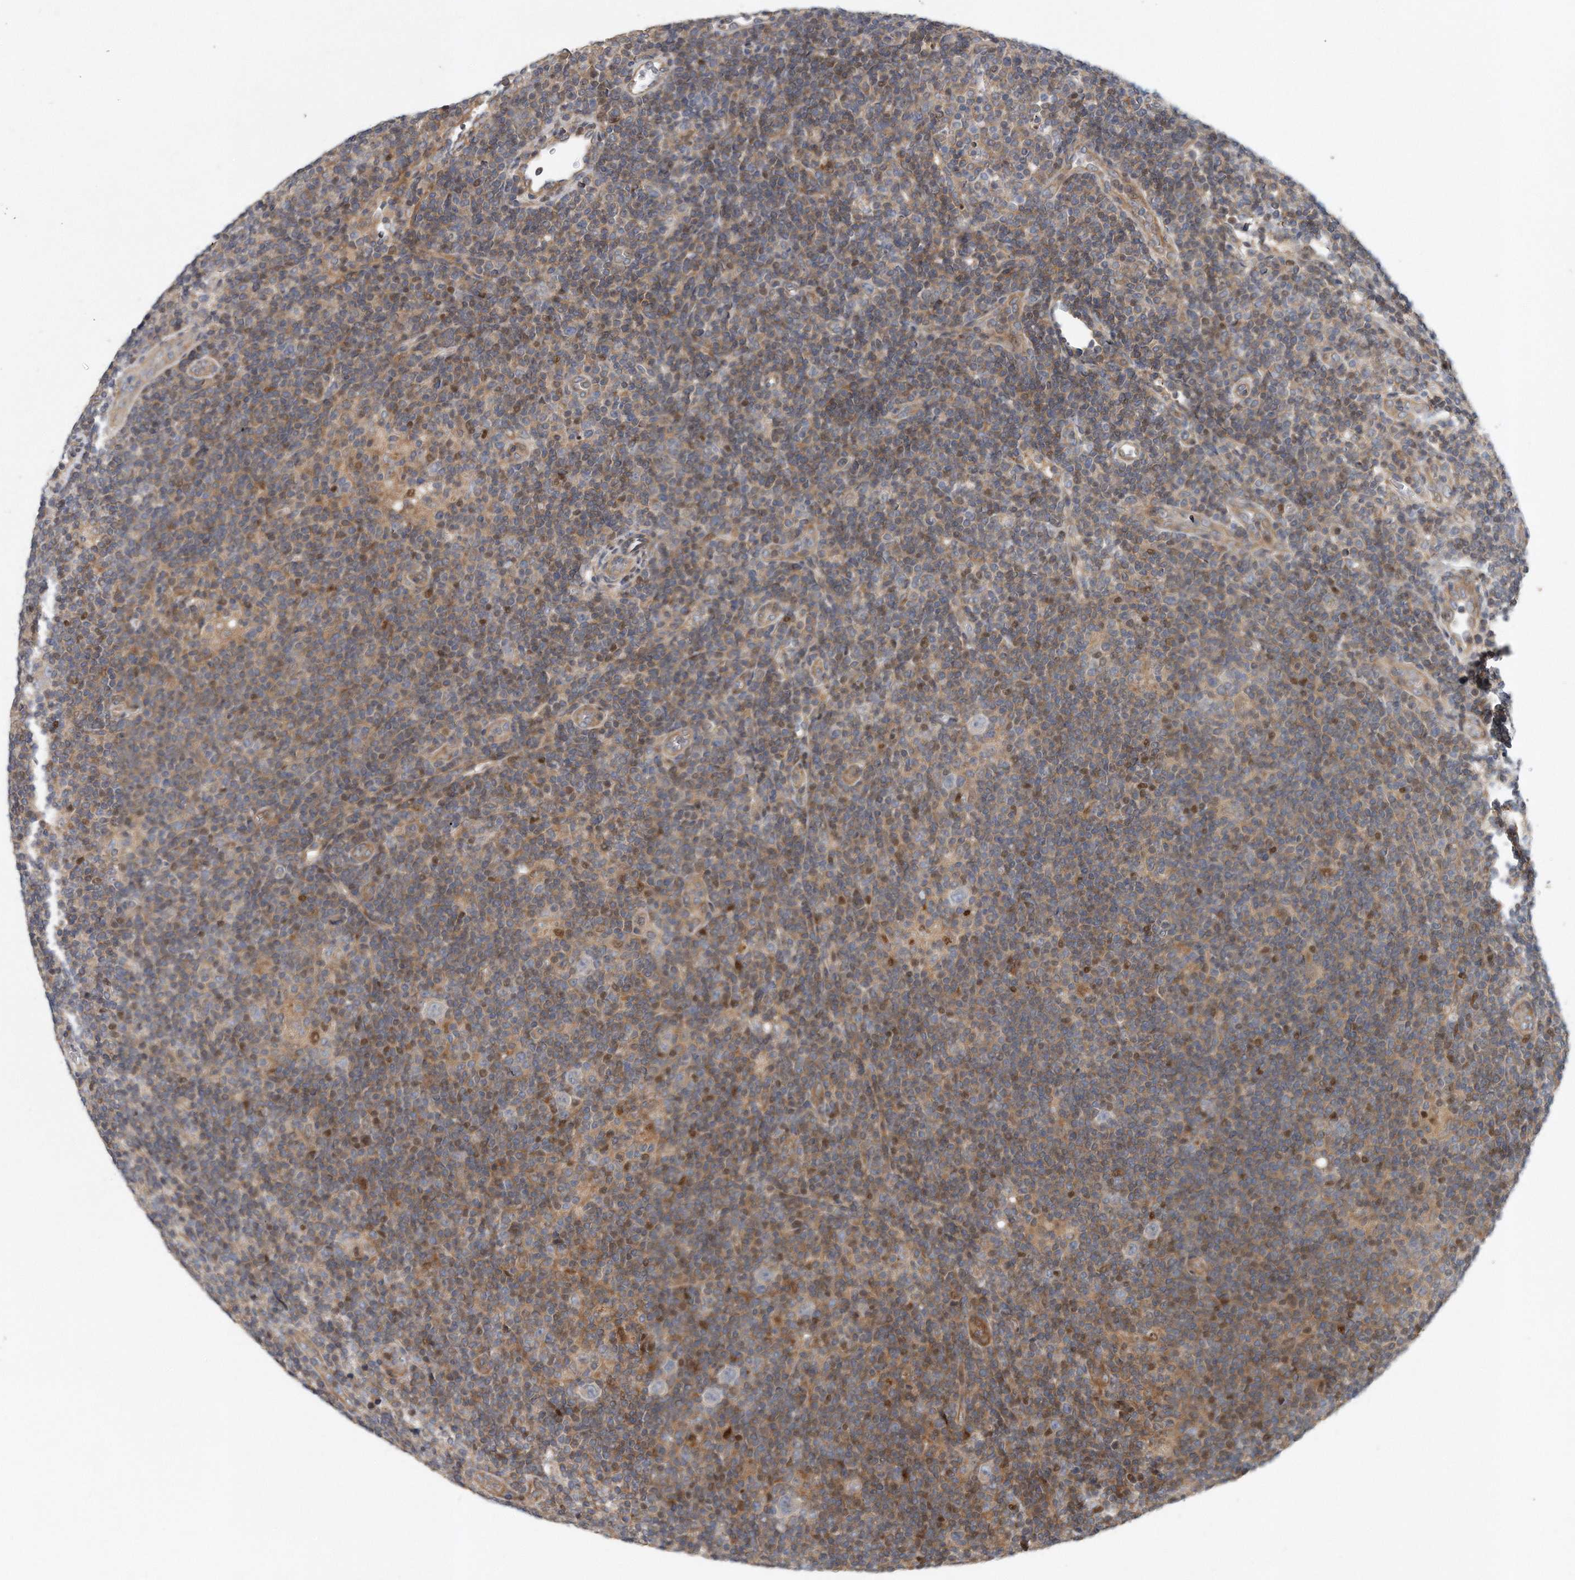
{"staining": {"intensity": "weak", "quantity": "<25%", "location": "cytoplasmic/membranous"}, "tissue": "lymphoma", "cell_type": "Tumor cells", "image_type": "cancer", "snomed": [{"axis": "morphology", "description": "Hodgkin's disease, NOS"}, {"axis": "topography", "description": "Lymph node"}], "caption": "This is an immunohistochemistry photomicrograph of human lymphoma. There is no staining in tumor cells.", "gene": "PCDH8", "patient": {"sex": "female", "age": 57}}